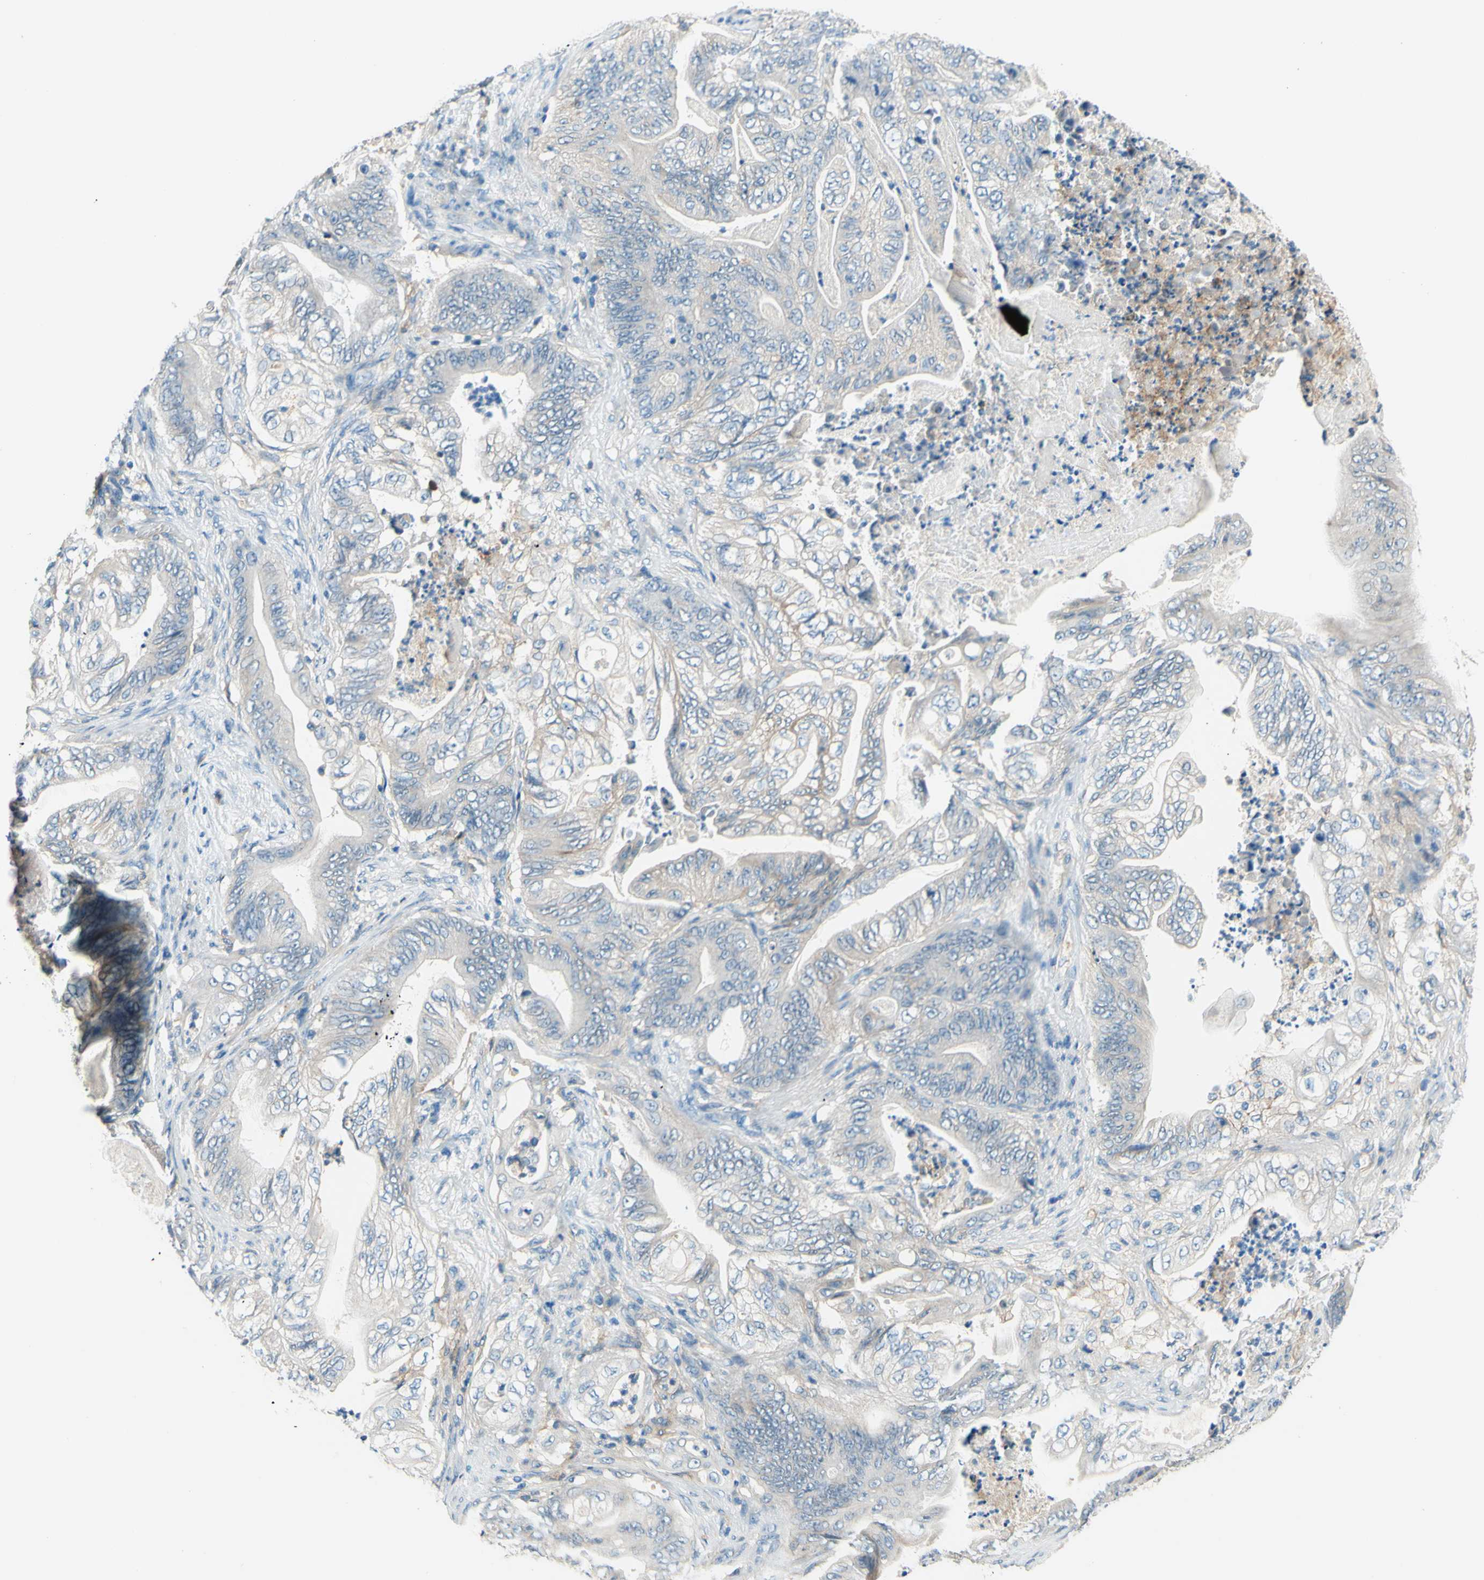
{"staining": {"intensity": "weak", "quantity": "<25%", "location": "cytoplasmic/membranous"}, "tissue": "stomach cancer", "cell_type": "Tumor cells", "image_type": "cancer", "snomed": [{"axis": "morphology", "description": "Adenocarcinoma, NOS"}, {"axis": "topography", "description": "Stomach"}], "caption": "IHC photomicrograph of neoplastic tissue: adenocarcinoma (stomach) stained with DAB shows no significant protein positivity in tumor cells. Brightfield microscopy of IHC stained with DAB (brown) and hematoxylin (blue), captured at high magnification.", "gene": "SIGLEC9", "patient": {"sex": "female", "age": 73}}